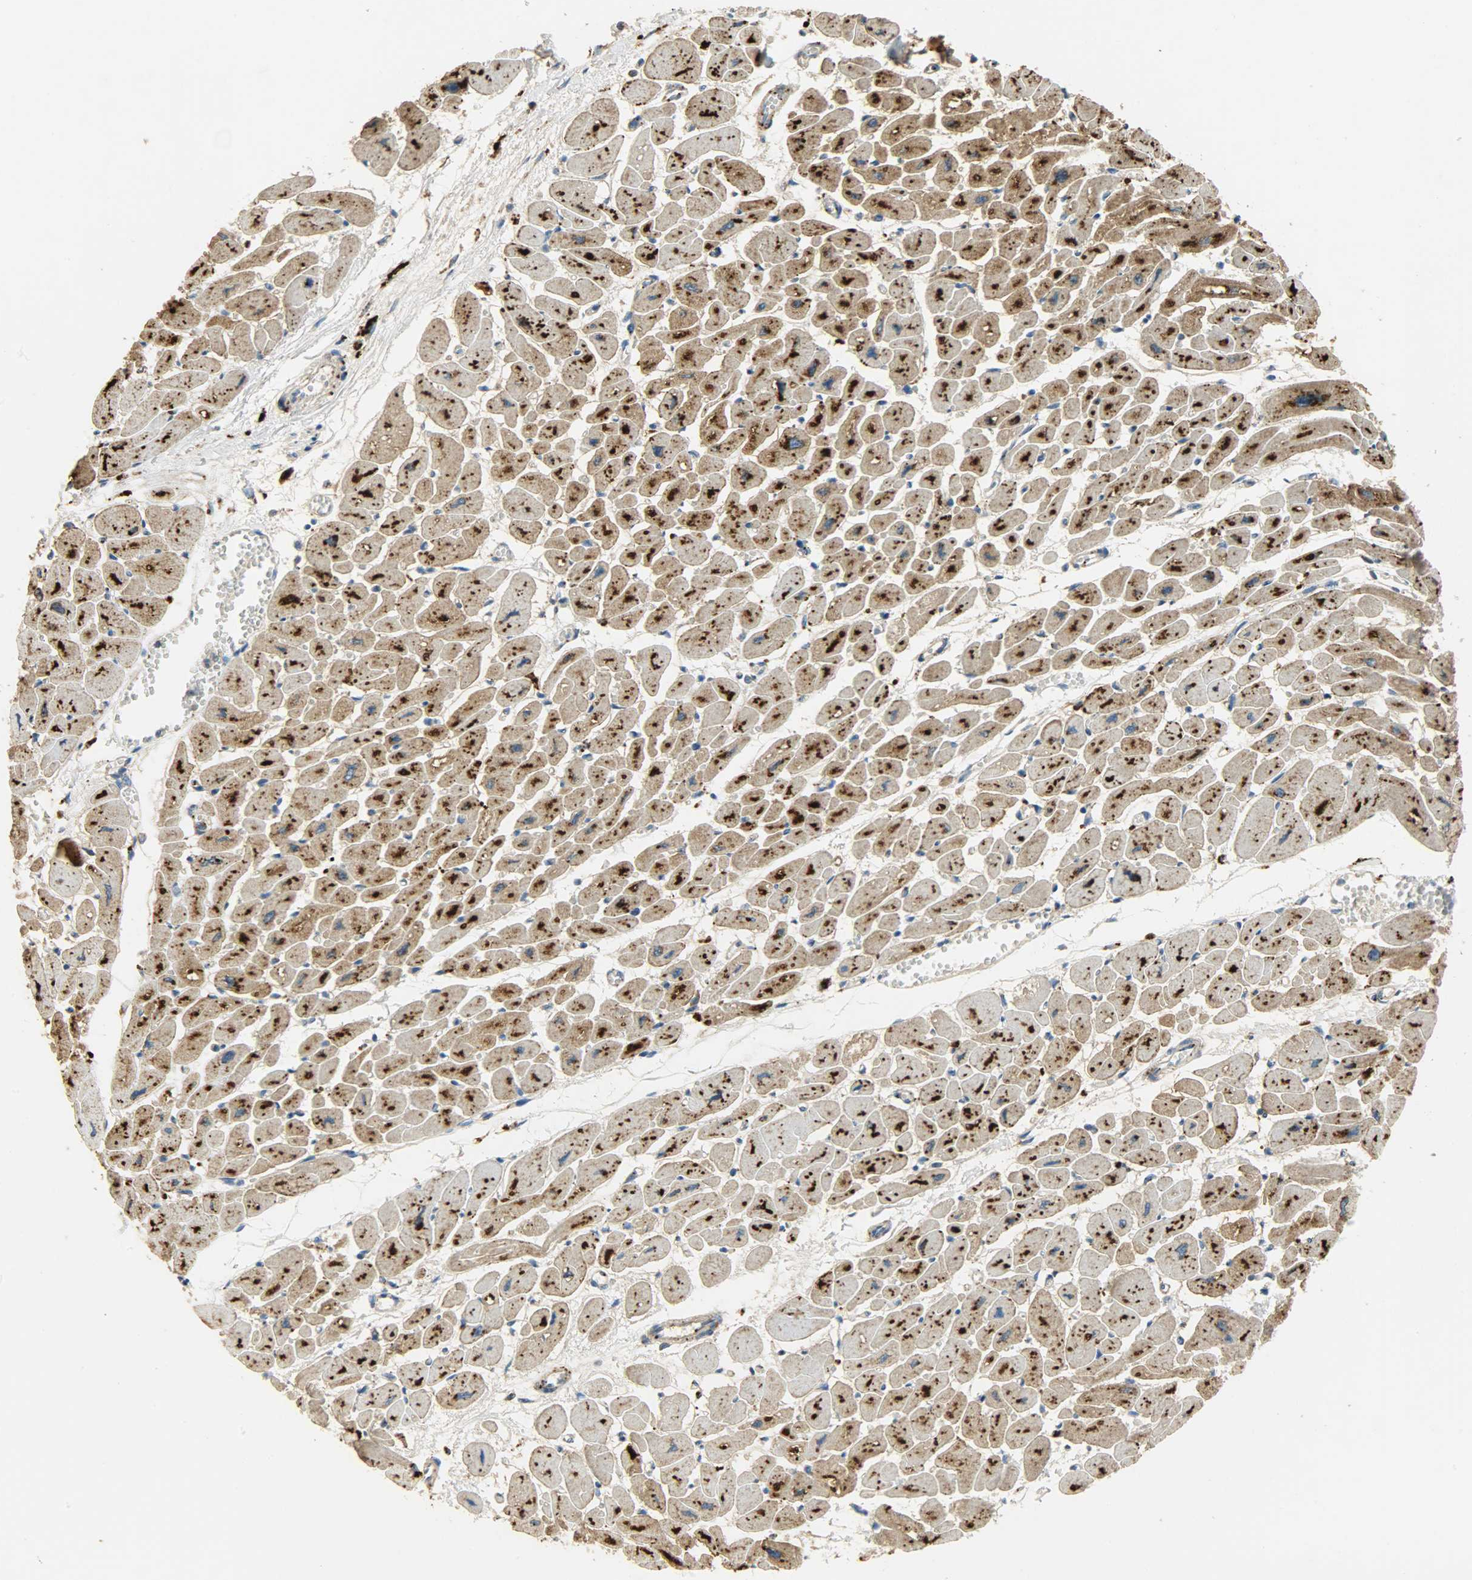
{"staining": {"intensity": "strong", "quantity": ">75%", "location": "cytoplasmic/membranous"}, "tissue": "heart muscle", "cell_type": "Cardiomyocytes", "image_type": "normal", "snomed": [{"axis": "morphology", "description": "Normal tissue, NOS"}, {"axis": "topography", "description": "Heart"}], "caption": "Protein staining of unremarkable heart muscle displays strong cytoplasmic/membranous staining in about >75% of cardiomyocytes. The protein of interest is stained brown, and the nuclei are stained in blue (DAB (3,3'-diaminobenzidine) IHC with brightfield microscopy, high magnification).", "gene": "ASAH1", "patient": {"sex": "female", "age": 54}}